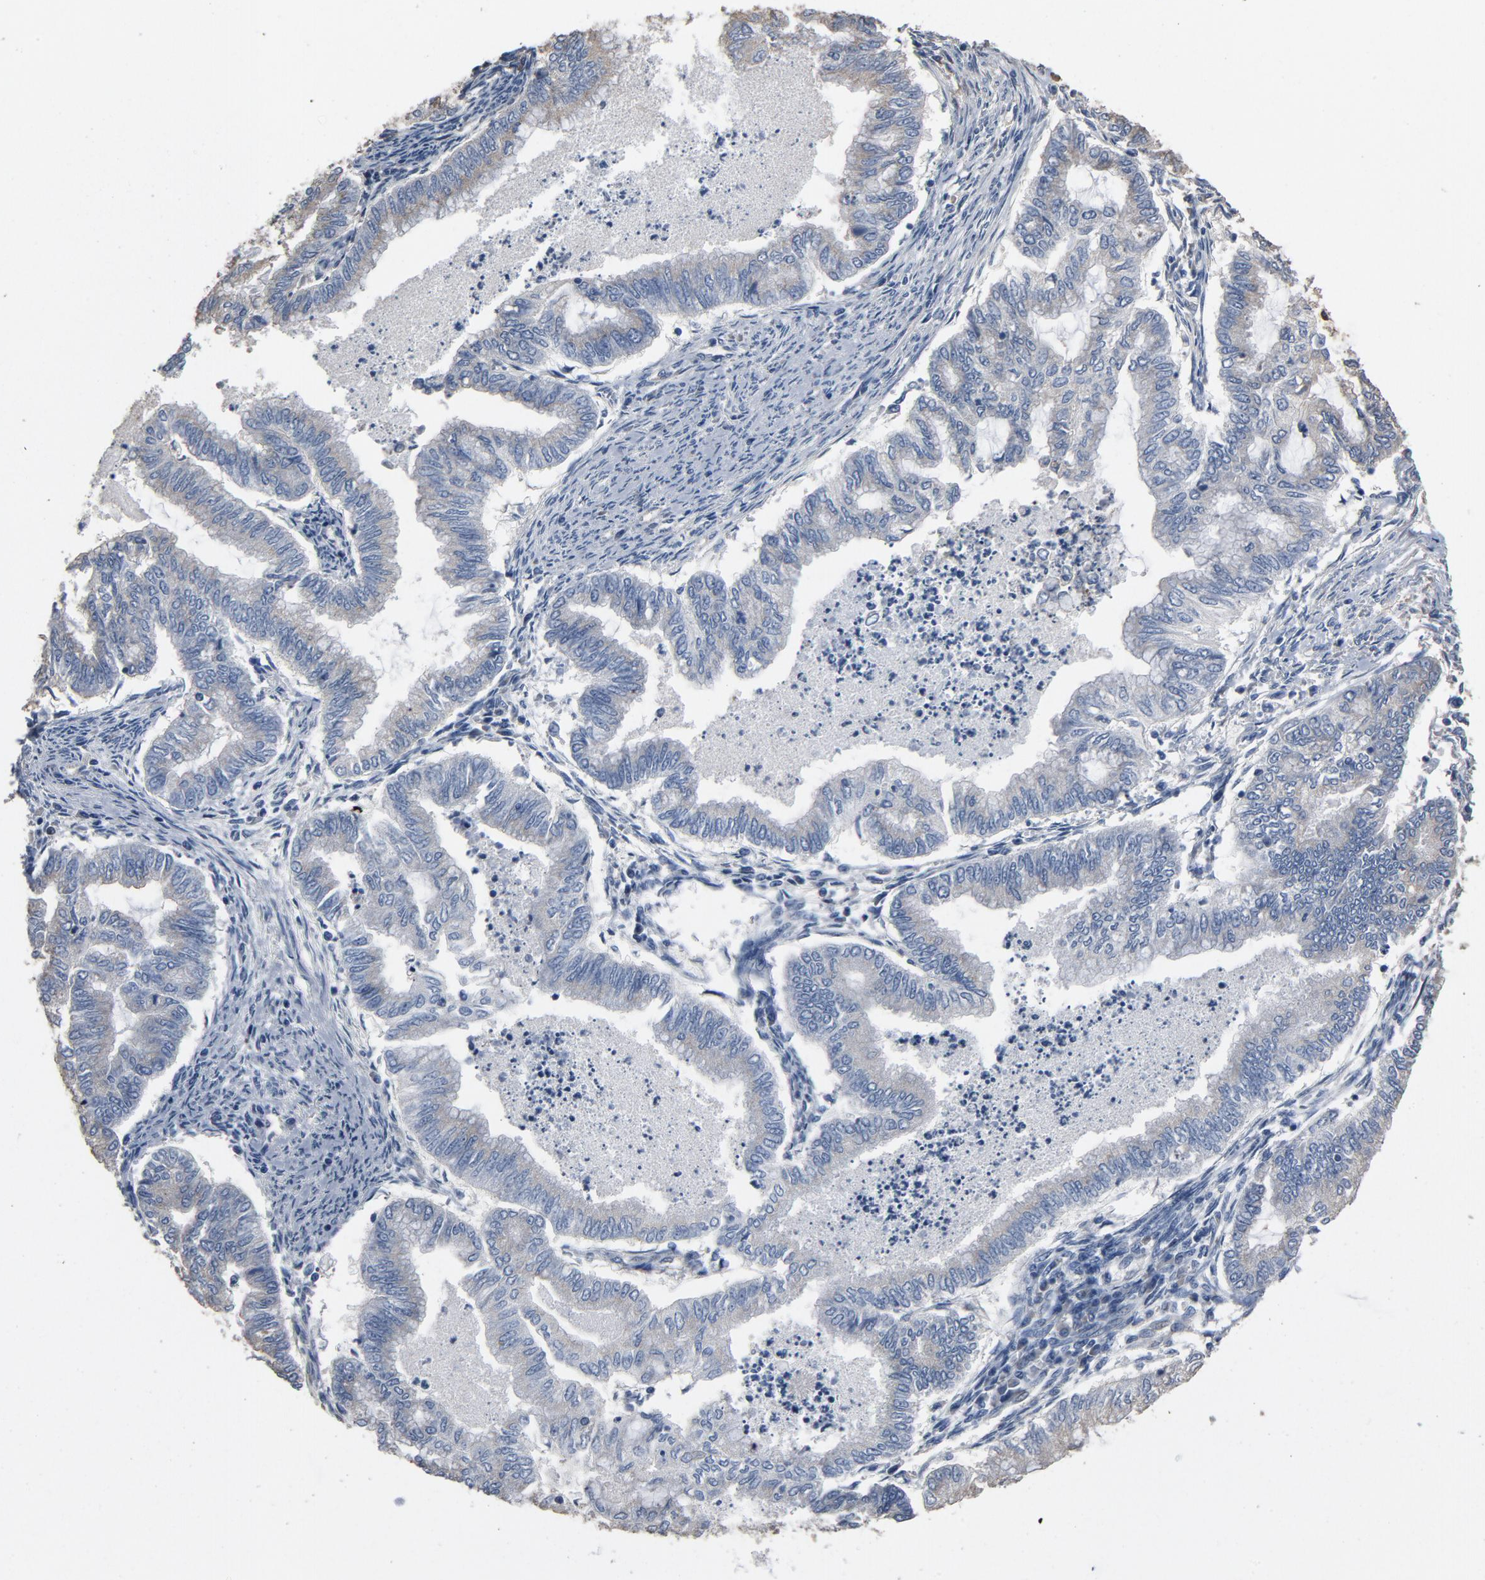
{"staining": {"intensity": "weak", "quantity": "<25%", "location": "cytoplasmic/membranous"}, "tissue": "endometrial cancer", "cell_type": "Tumor cells", "image_type": "cancer", "snomed": [{"axis": "morphology", "description": "Adenocarcinoma, NOS"}, {"axis": "topography", "description": "Endometrium"}], "caption": "High magnification brightfield microscopy of endometrial cancer (adenocarcinoma) stained with DAB (3,3'-diaminobenzidine) (brown) and counterstained with hematoxylin (blue): tumor cells show no significant positivity. (Brightfield microscopy of DAB (3,3'-diaminobenzidine) immunohistochemistry at high magnification).", "gene": "SOX6", "patient": {"sex": "female", "age": 79}}